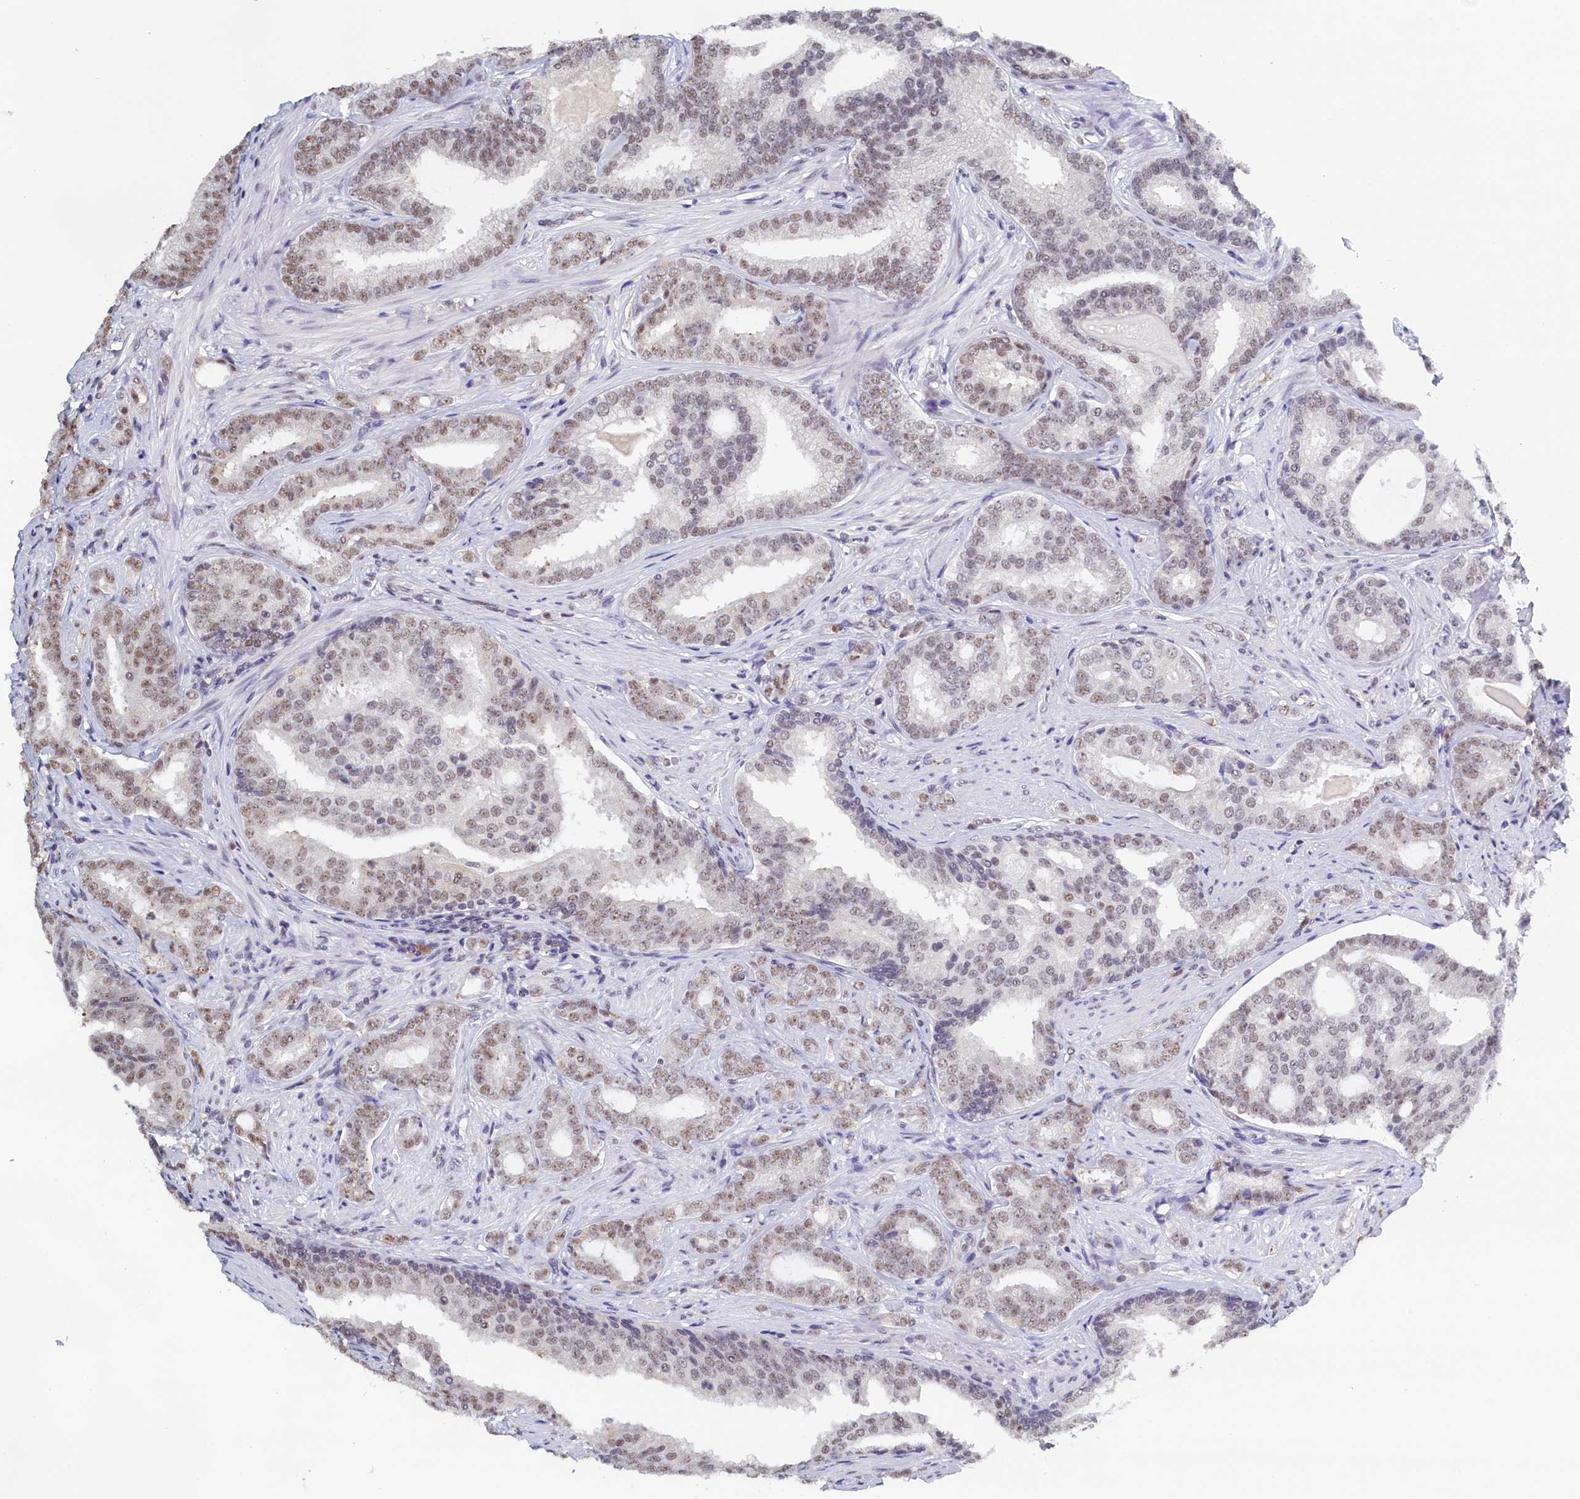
{"staining": {"intensity": "weak", "quantity": "25%-75%", "location": "nuclear"}, "tissue": "prostate cancer", "cell_type": "Tumor cells", "image_type": "cancer", "snomed": [{"axis": "morphology", "description": "Adenocarcinoma, High grade"}, {"axis": "topography", "description": "Prostate"}], "caption": "Human prostate high-grade adenocarcinoma stained for a protein (brown) demonstrates weak nuclear positive positivity in approximately 25%-75% of tumor cells.", "gene": "MOSPD3", "patient": {"sex": "male", "age": 63}}